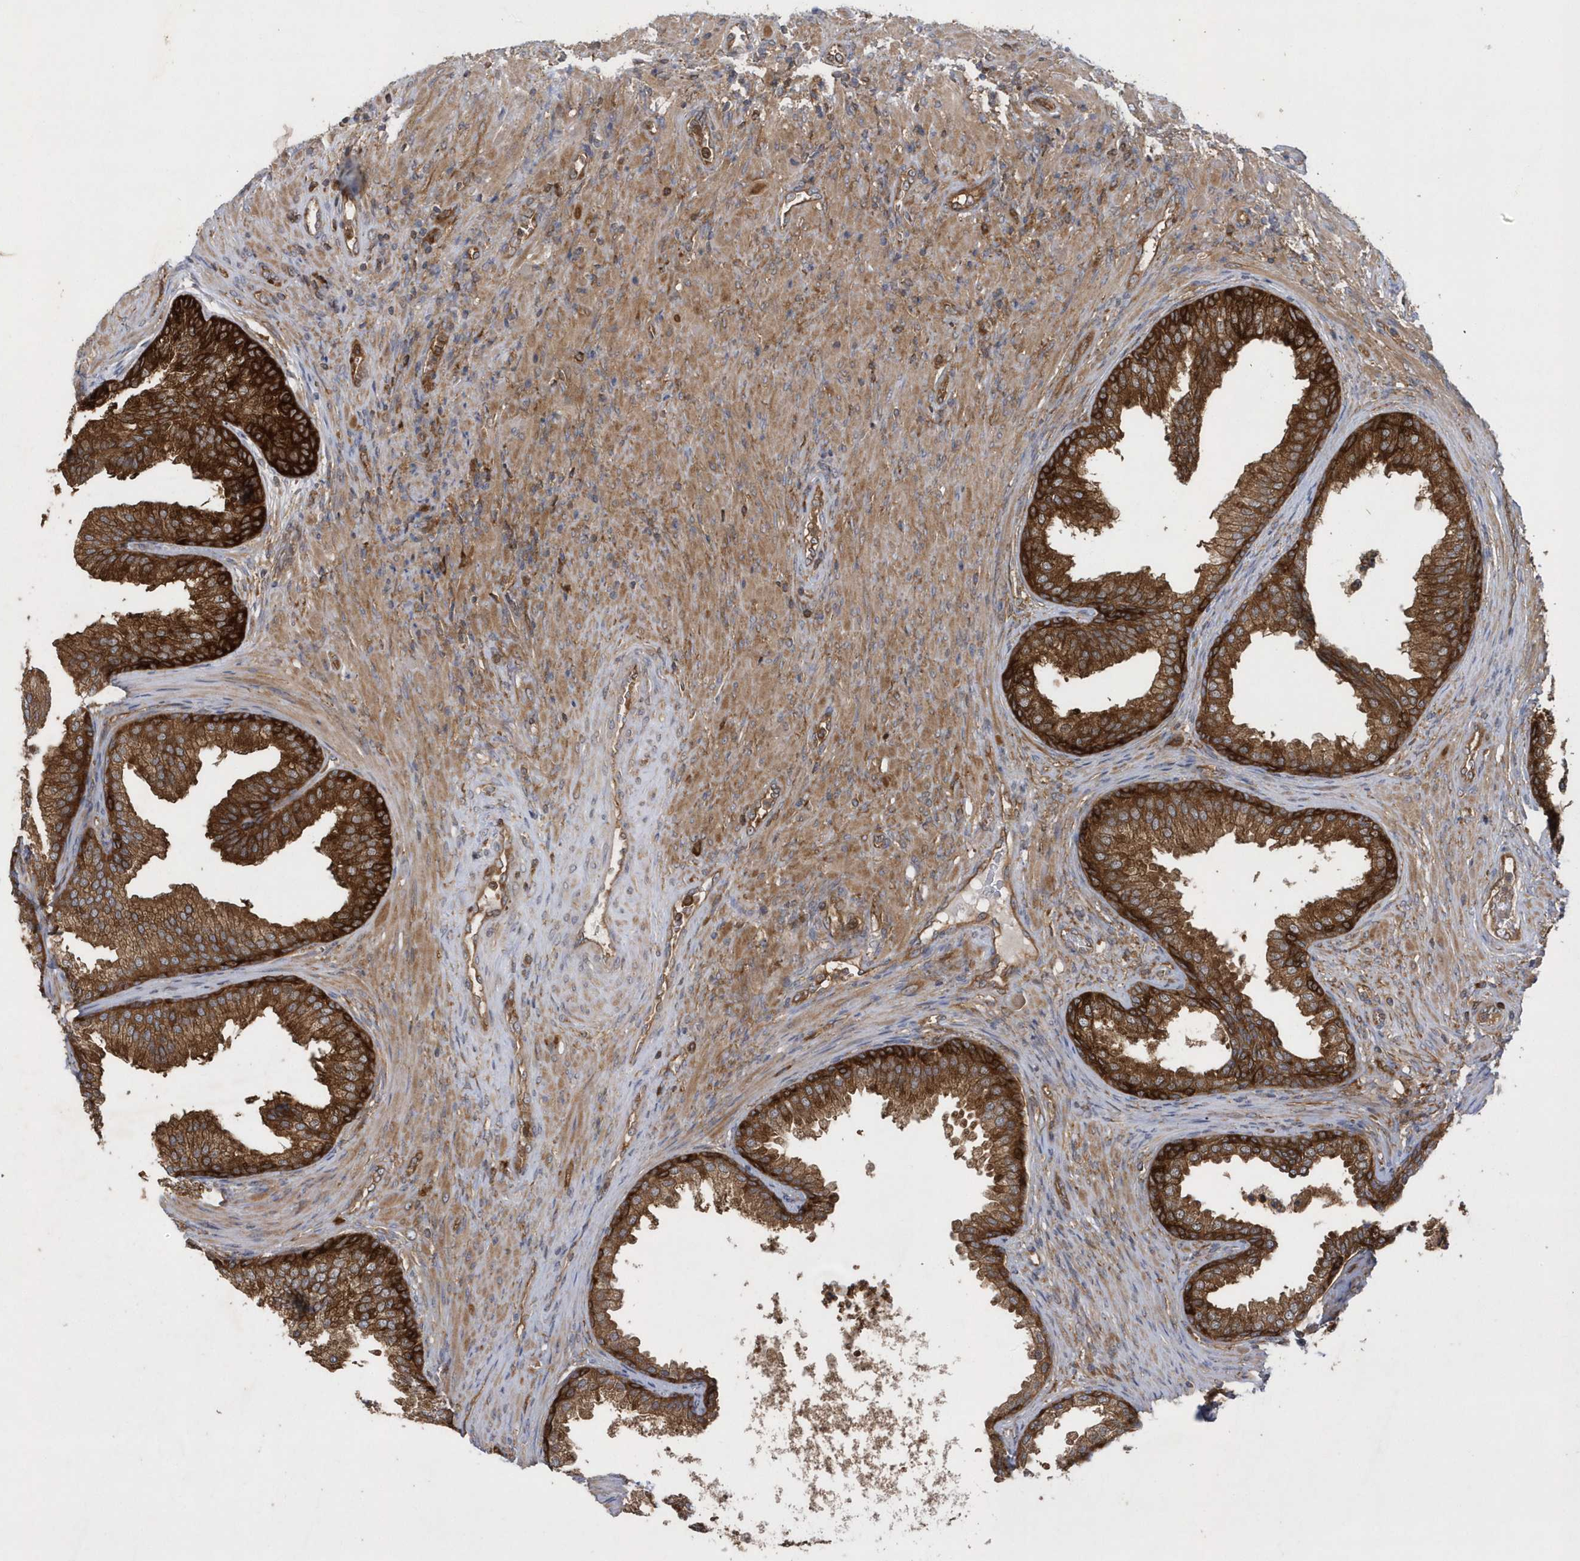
{"staining": {"intensity": "strong", "quantity": ">75%", "location": "cytoplasmic/membranous"}, "tissue": "prostate", "cell_type": "Glandular cells", "image_type": "normal", "snomed": [{"axis": "morphology", "description": "Normal tissue, NOS"}, {"axis": "topography", "description": "Prostate"}], "caption": "Prostate was stained to show a protein in brown. There is high levels of strong cytoplasmic/membranous positivity in about >75% of glandular cells. The staining was performed using DAB (3,3'-diaminobenzidine) to visualize the protein expression in brown, while the nuclei were stained in blue with hematoxylin (Magnification: 20x).", "gene": "PAICS", "patient": {"sex": "male", "age": 76}}